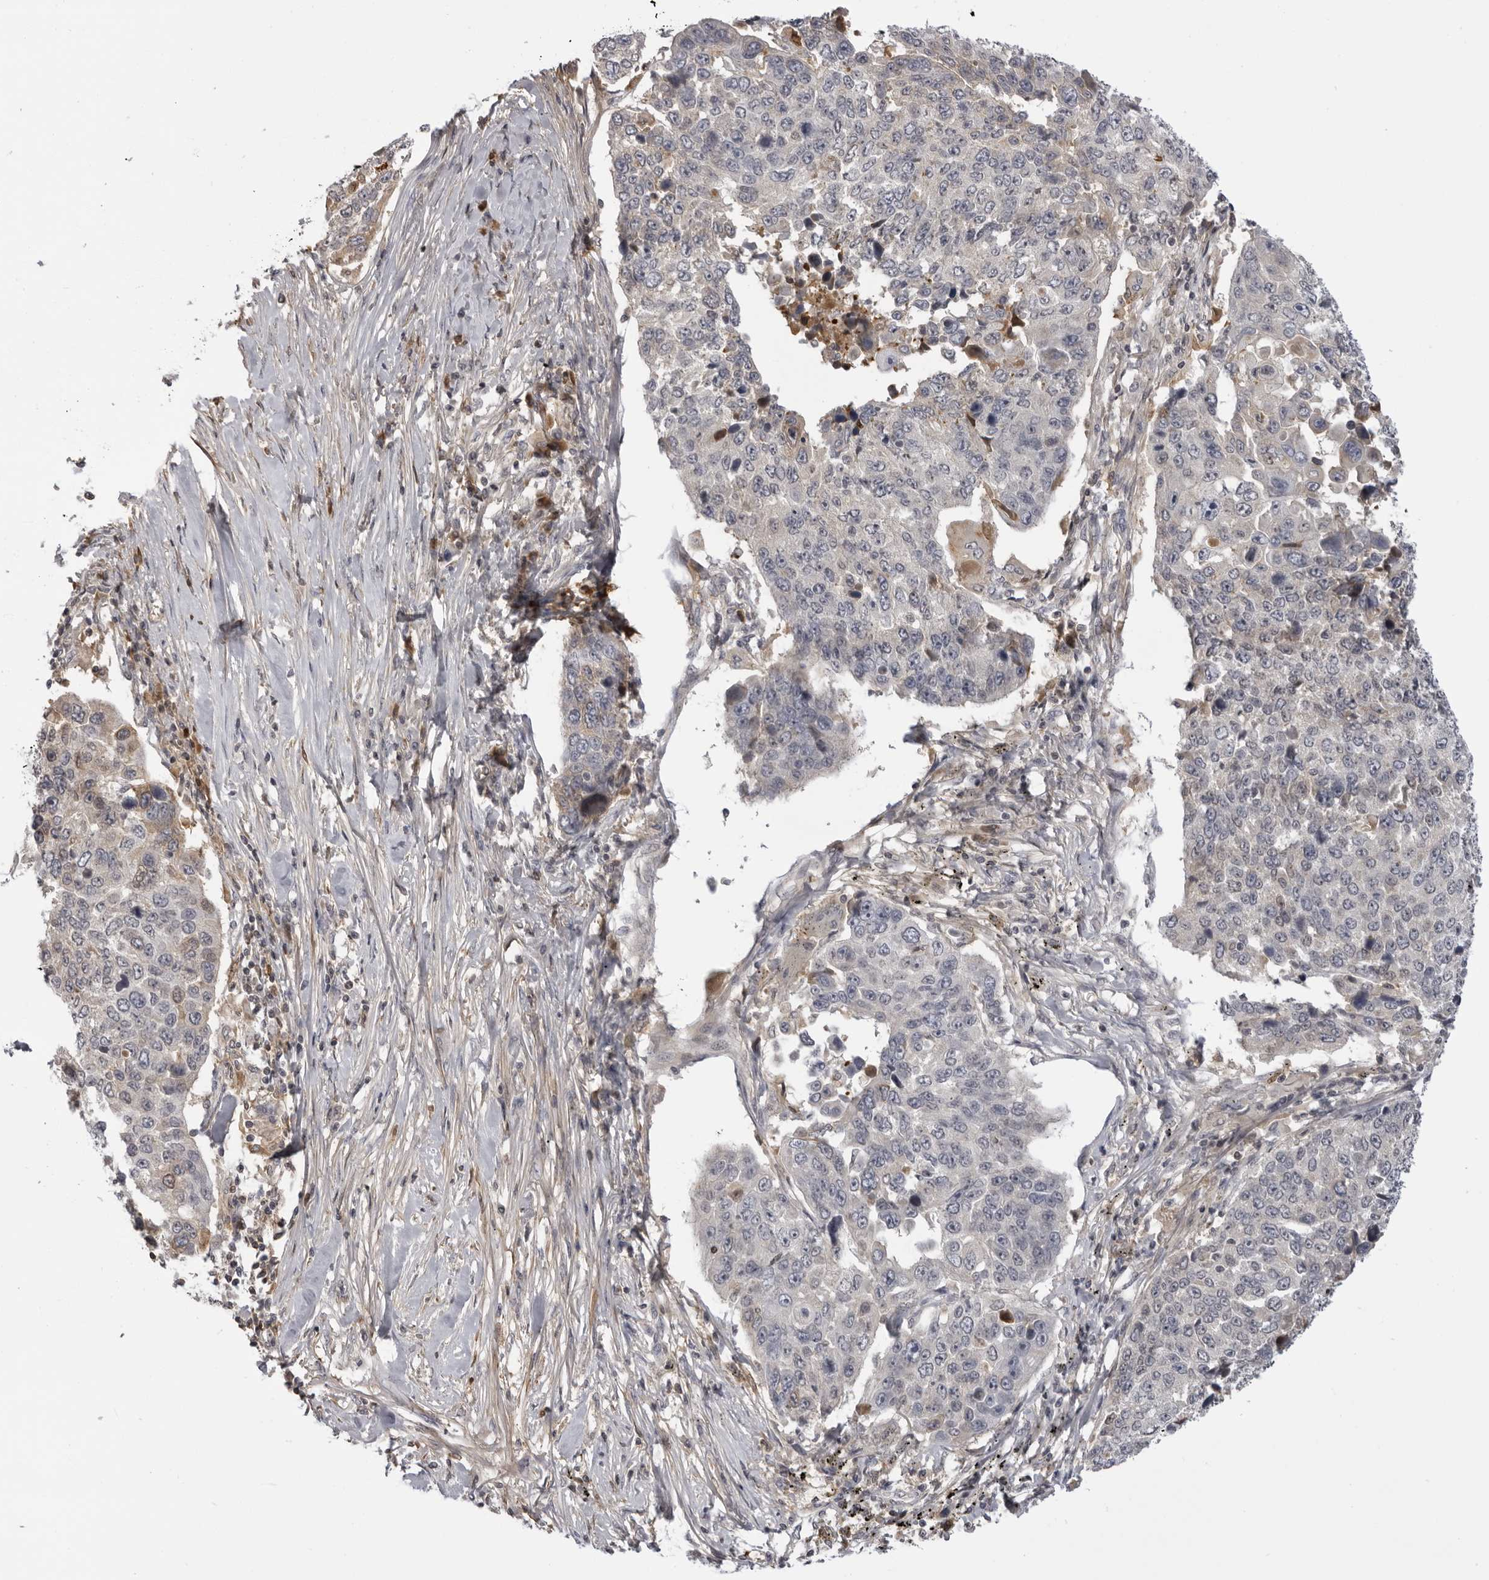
{"staining": {"intensity": "negative", "quantity": "none", "location": "none"}, "tissue": "lung cancer", "cell_type": "Tumor cells", "image_type": "cancer", "snomed": [{"axis": "morphology", "description": "Squamous cell carcinoma, NOS"}, {"axis": "topography", "description": "Lung"}], "caption": "There is no significant staining in tumor cells of lung squamous cell carcinoma. (Stains: DAB (3,3'-diaminobenzidine) IHC with hematoxylin counter stain, Microscopy: brightfield microscopy at high magnification).", "gene": "PLEKHF2", "patient": {"sex": "male", "age": 66}}